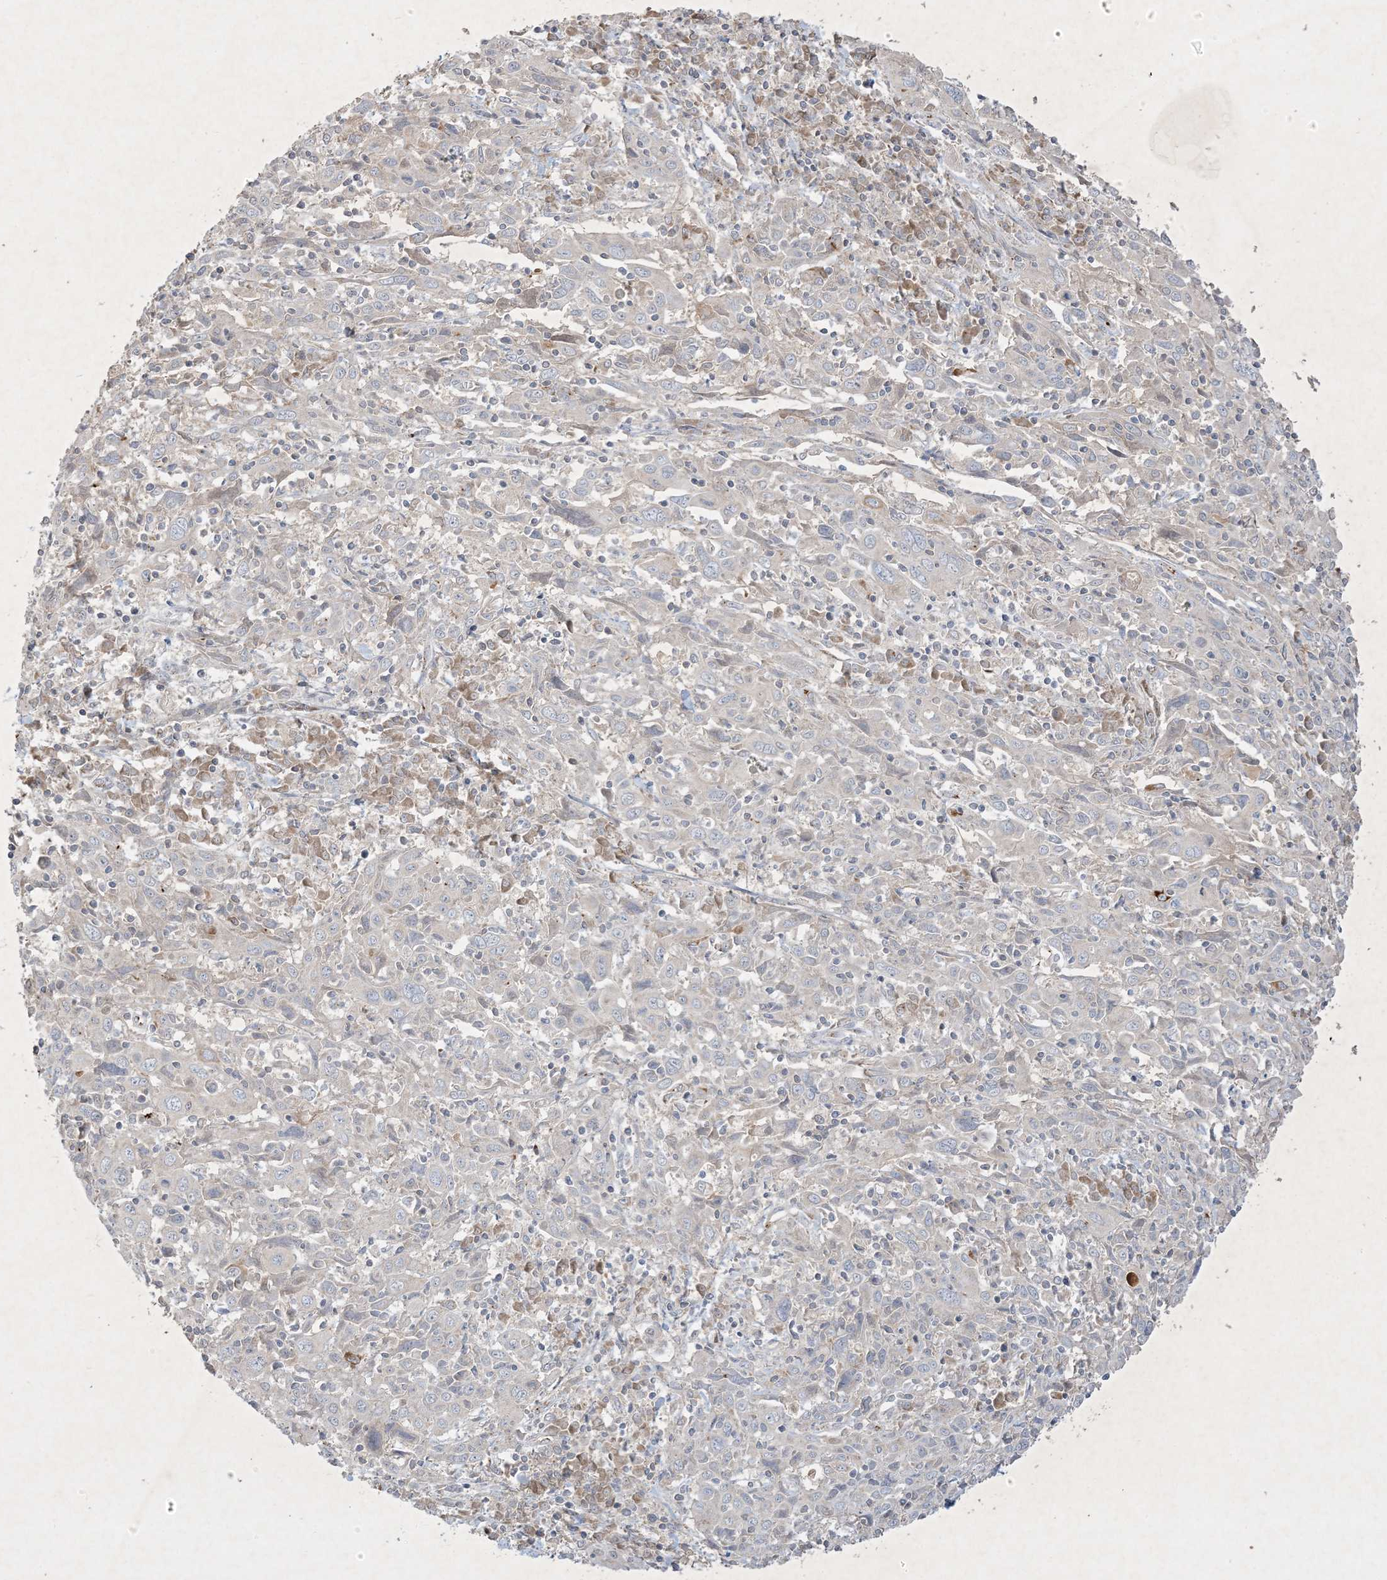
{"staining": {"intensity": "negative", "quantity": "none", "location": "none"}, "tissue": "cervical cancer", "cell_type": "Tumor cells", "image_type": "cancer", "snomed": [{"axis": "morphology", "description": "Squamous cell carcinoma, NOS"}, {"axis": "topography", "description": "Cervix"}], "caption": "The photomicrograph demonstrates no significant expression in tumor cells of cervical squamous cell carcinoma.", "gene": "PRSS36", "patient": {"sex": "female", "age": 46}}